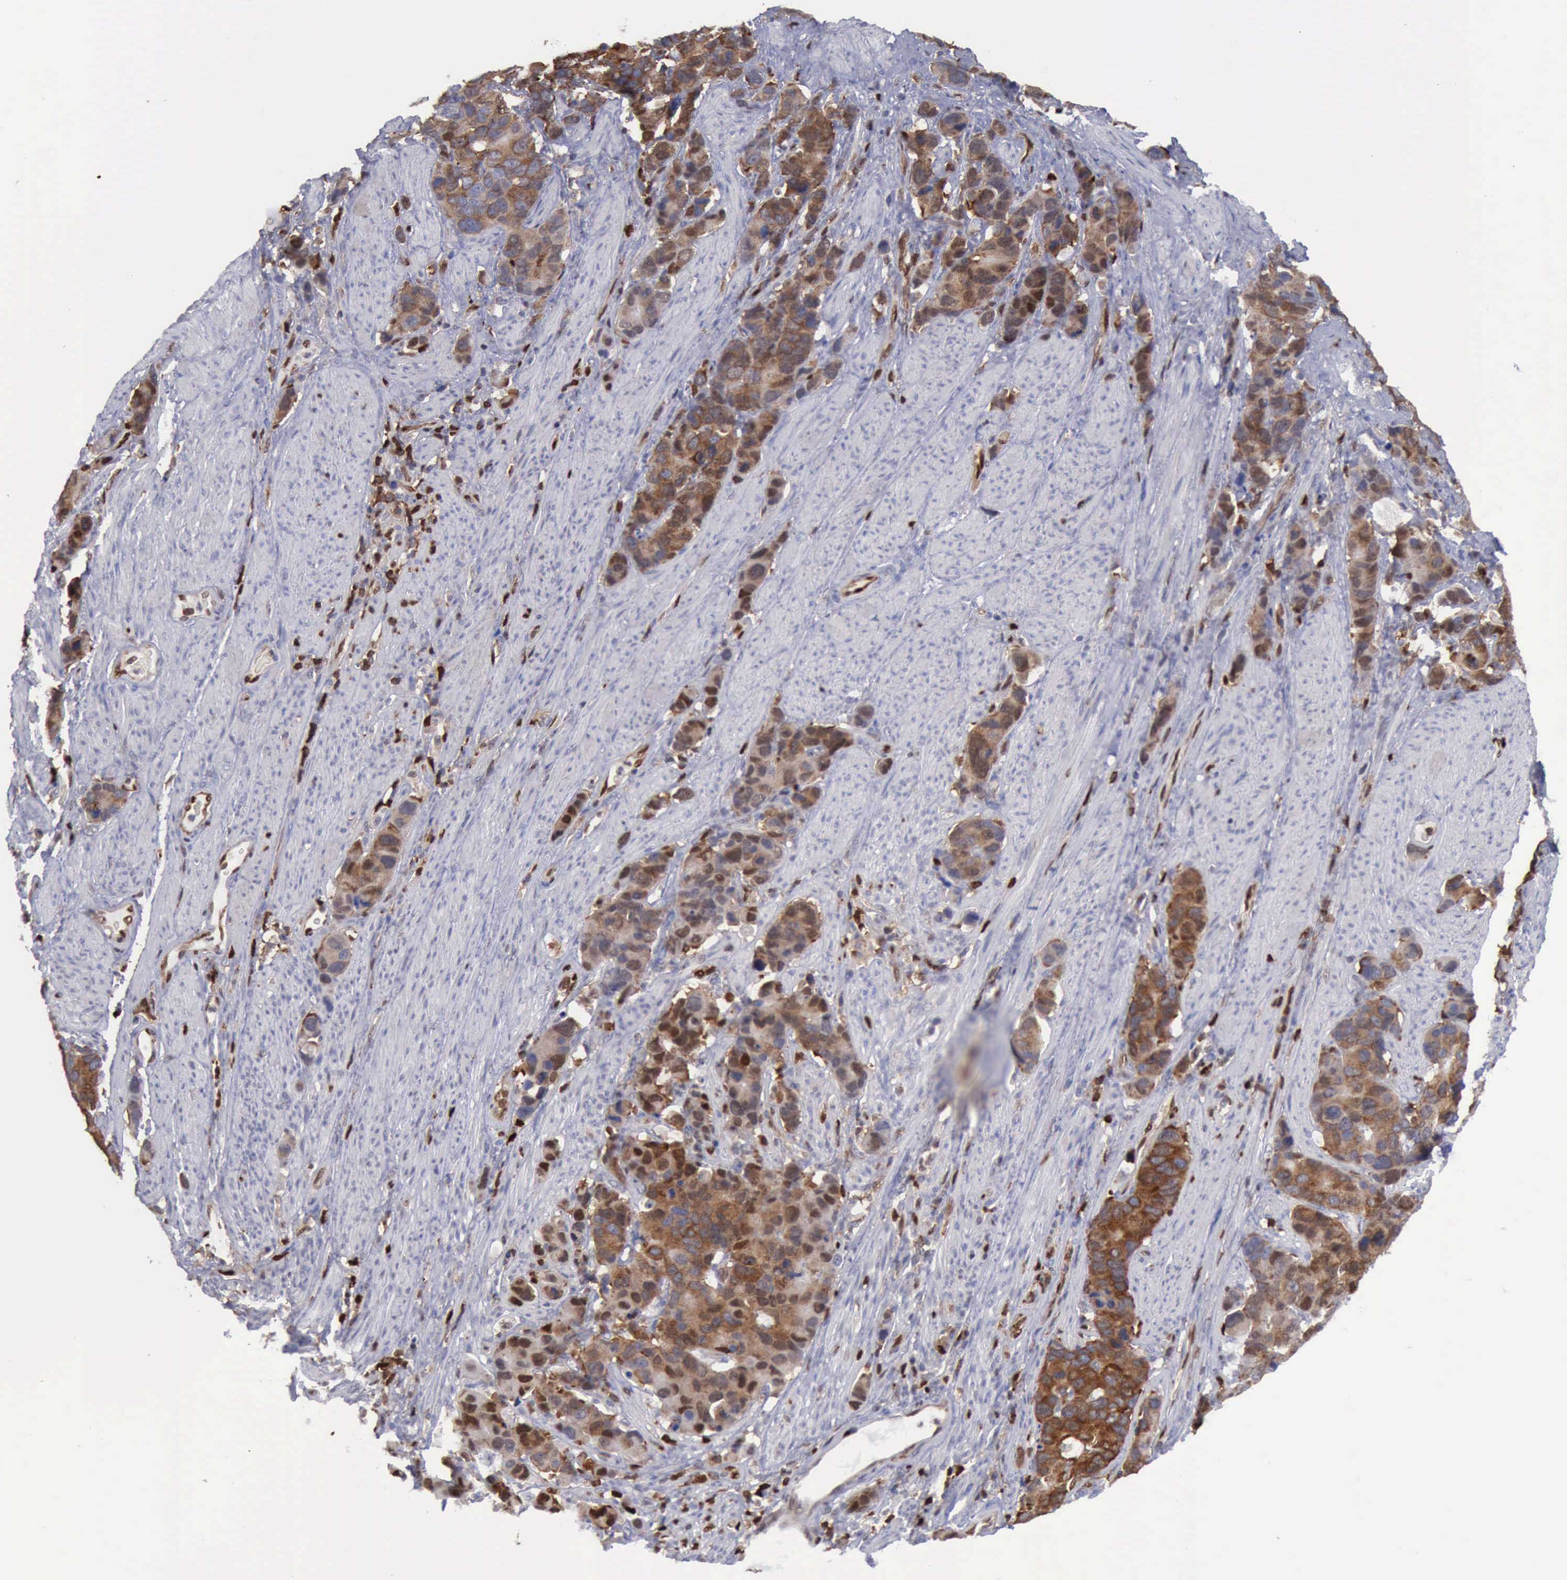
{"staining": {"intensity": "strong", "quantity": ">75%", "location": "cytoplasmic/membranous,nuclear"}, "tissue": "stomach cancer", "cell_type": "Tumor cells", "image_type": "cancer", "snomed": [{"axis": "morphology", "description": "Adenocarcinoma, NOS"}, {"axis": "topography", "description": "Stomach, upper"}], "caption": "Stomach cancer (adenocarcinoma) stained with a protein marker reveals strong staining in tumor cells.", "gene": "PDCD4", "patient": {"sex": "male", "age": 71}}